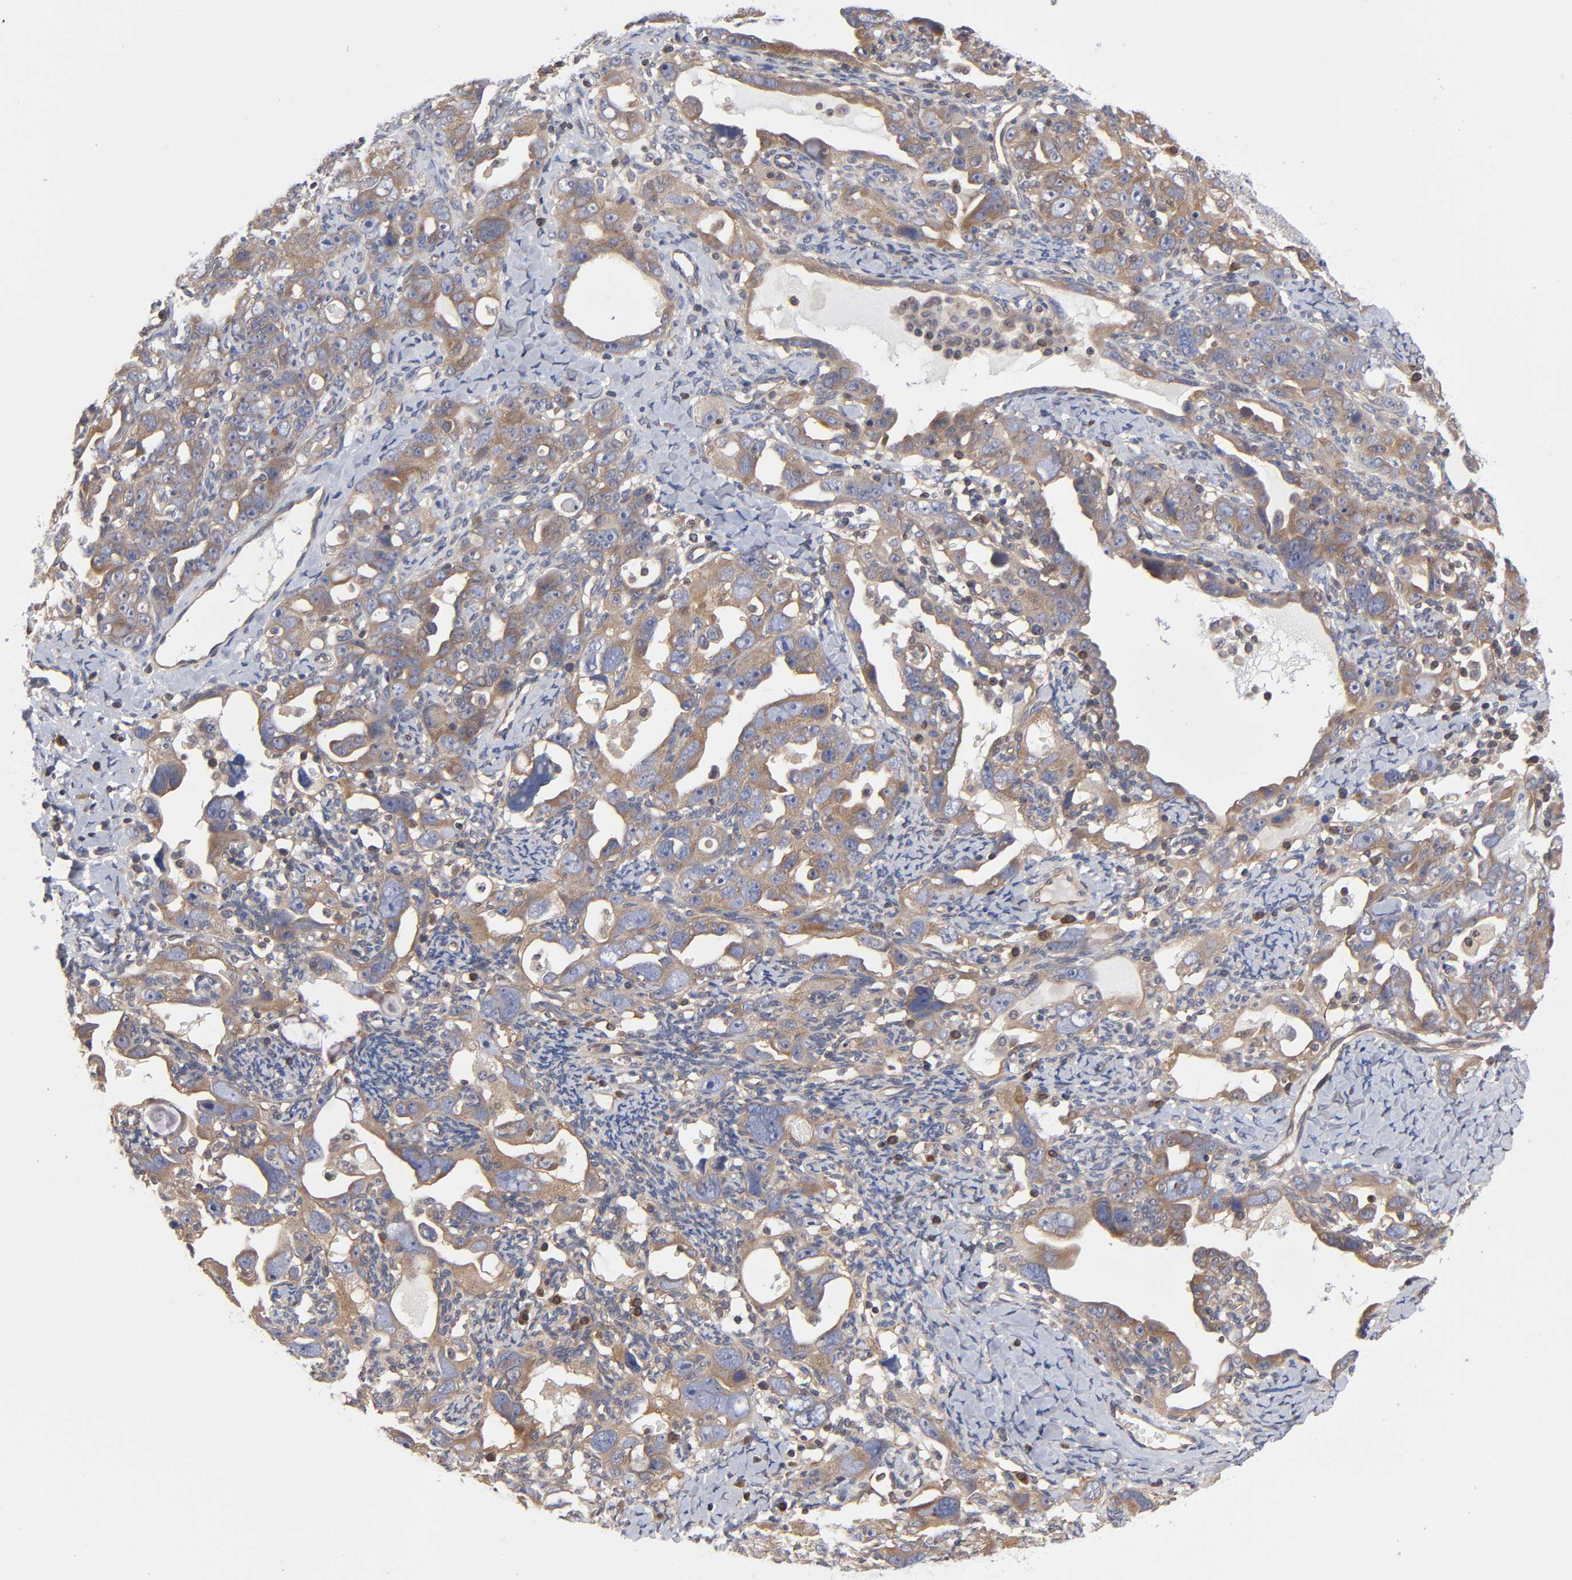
{"staining": {"intensity": "moderate", "quantity": ">75%", "location": "cytoplasmic/membranous"}, "tissue": "ovarian cancer", "cell_type": "Tumor cells", "image_type": "cancer", "snomed": [{"axis": "morphology", "description": "Cystadenocarcinoma, serous, NOS"}, {"axis": "topography", "description": "Ovary"}], "caption": "Brown immunohistochemical staining in ovarian cancer shows moderate cytoplasmic/membranous staining in approximately >75% of tumor cells.", "gene": "STRN3", "patient": {"sex": "female", "age": 66}}